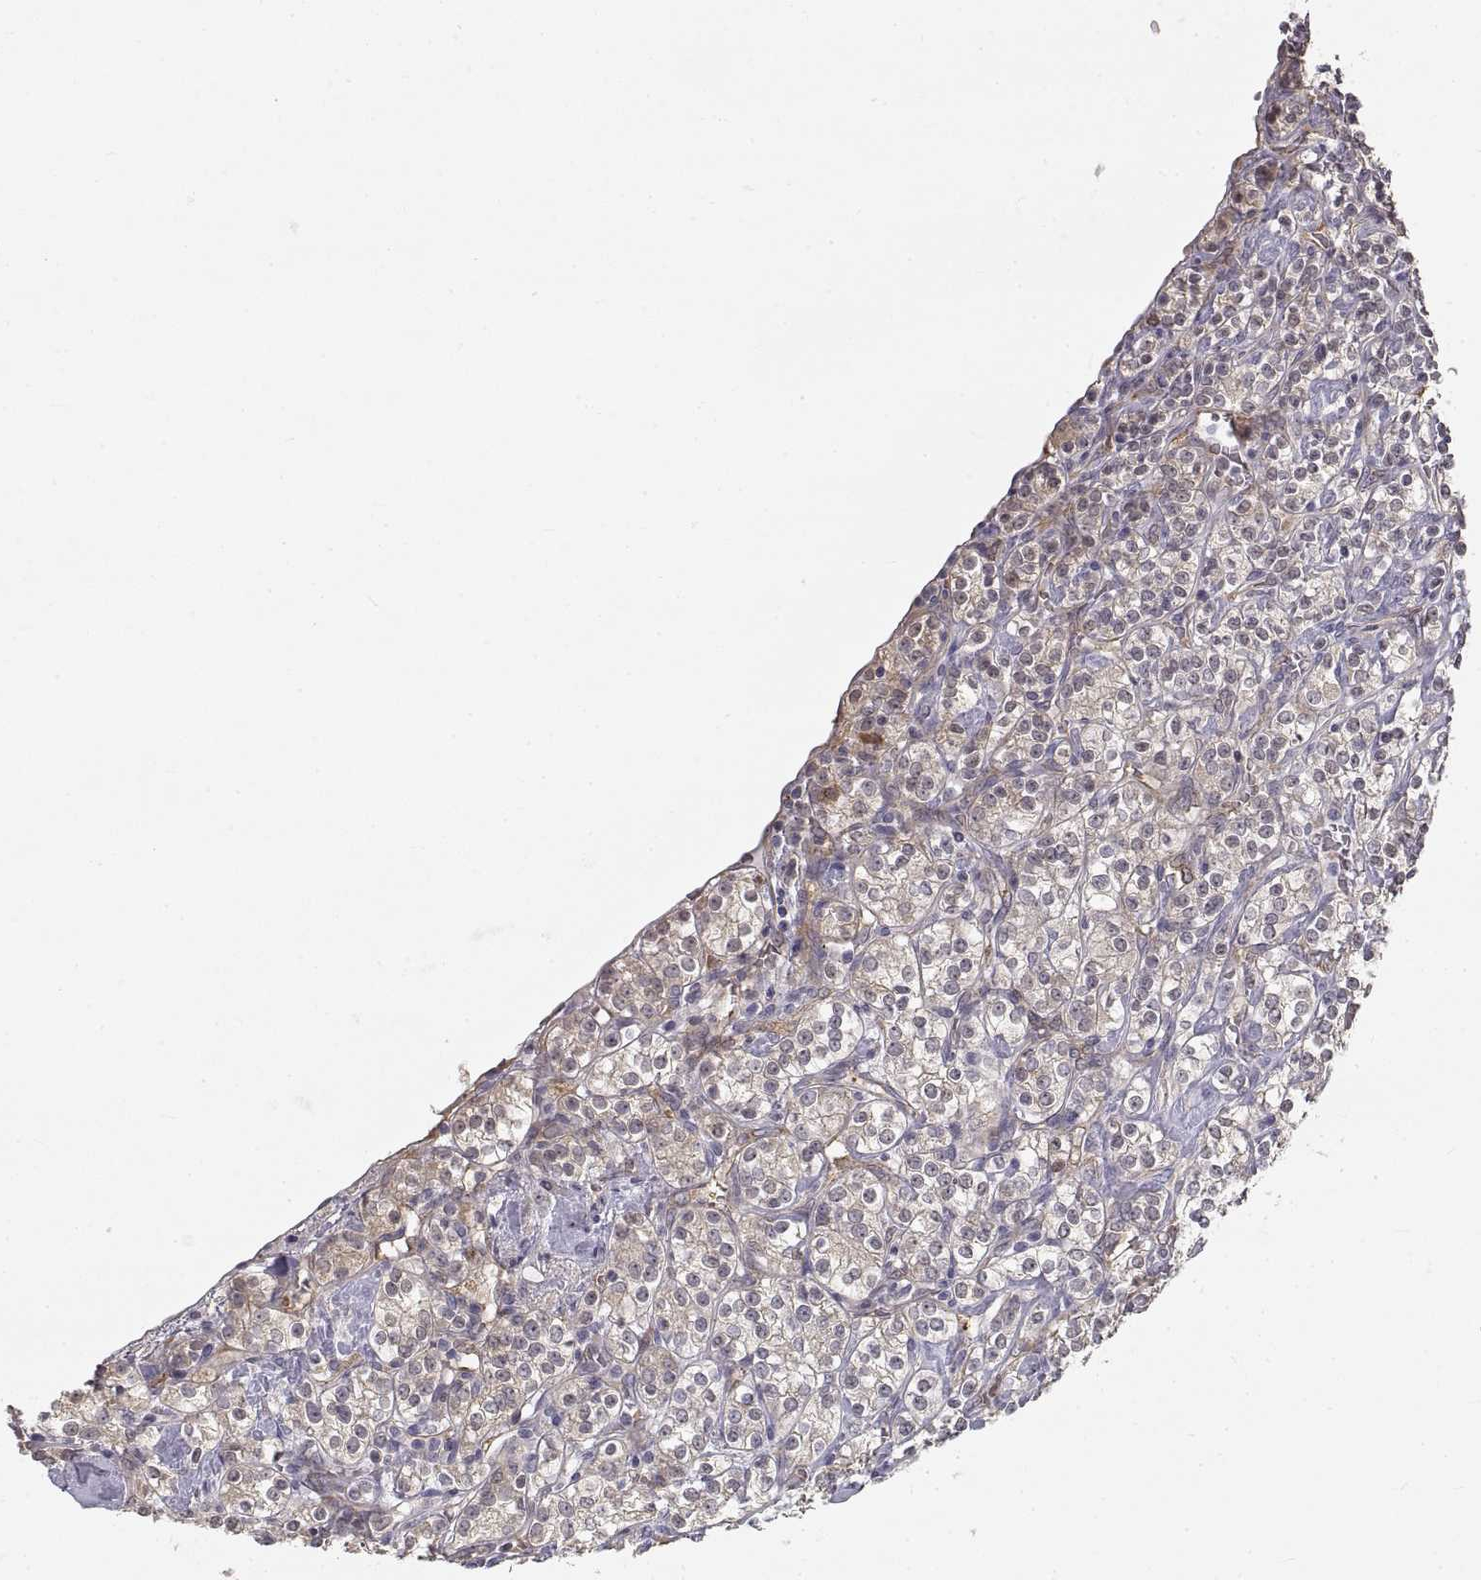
{"staining": {"intensity": "weak", "quantity": "25%-75%", "location": "cytoplasmic/membranous"}, "tissue": "renal cancer", "cell_type": "Tumor cells", "image_type": "cancer", "snomed": [{"axis": "morphology", "description": "Adenocarcinoma, NOS"}, {"axis": "topography", "description": "Kidney"}], "caption": "Human renal cancer (adenocarcinoma) stained with a brown dye demonstrates weak cytoplasmic/membranous positive positivity in about 25%-75% of tumor cells.", "gene": "HSP90AB1", "patient": {"sex": "male", "age": 77}}